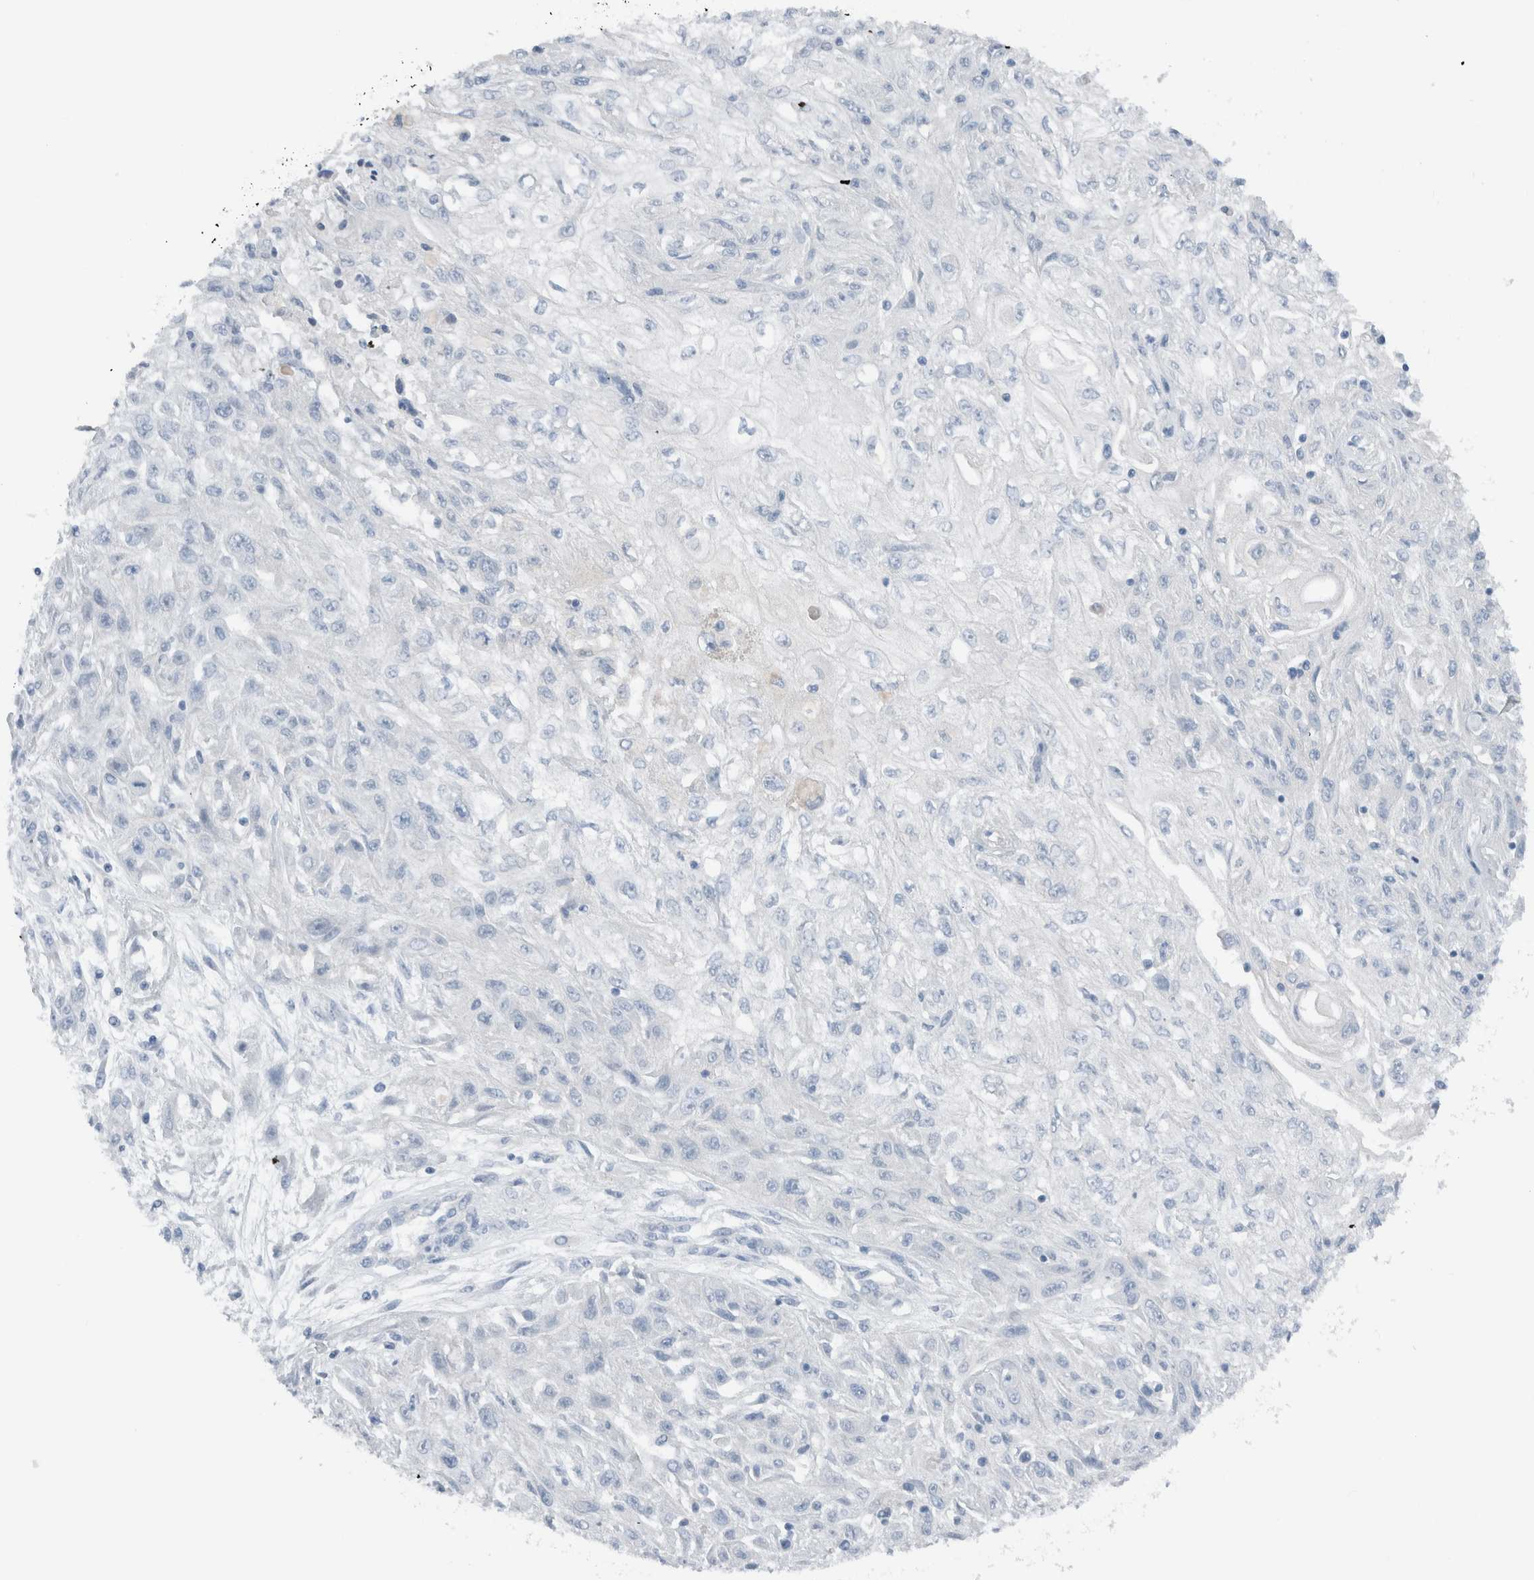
{"staining": {"intensity": "negative", "quantity": "none", "location": "none"}, "tissue": "skin cancer", "cell_type": "Tumor cells", "image_type": "cancer", "snomed": [{"axis": "morphology", "description": "Squamous cell carcinoma, NOS"}, {"axis": "morphology", "description": "Squamous cell carcinoma, metastatic, NOS"}, {"axis": "topography", "description": "Skin"}, {"axis": "topography", "description": "Lymph node"}], "caption": "High magnification brightfield microscopy of skin metastatic squamous cell carcinoma stained with DAB (3,3'-diaminobenzidine) (brown) and counterstained with hematoxylin (blue): tumor cells show no significant staining. (IHC, brightfield microscopy, high magnification).", "gene": "DUOX1", "patient": {"sex": "male", "age": 75}}